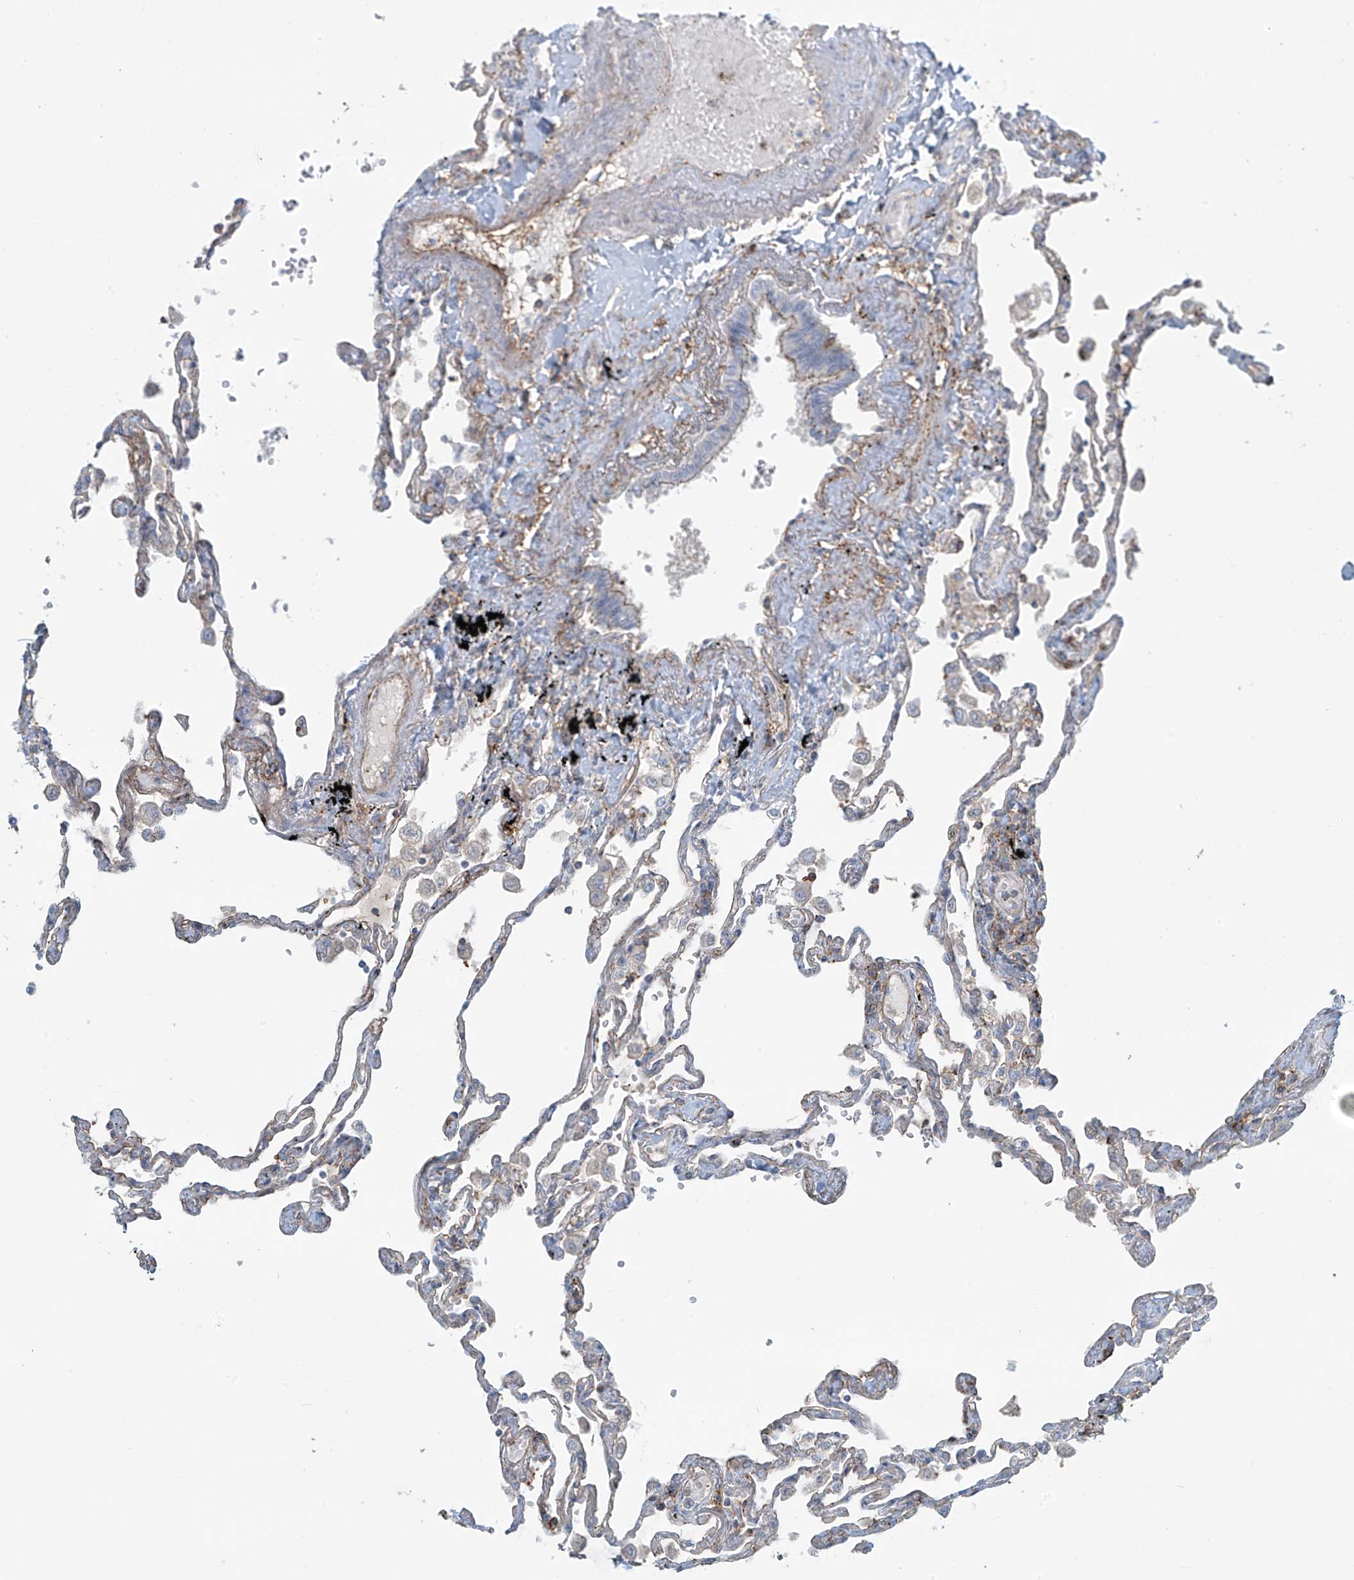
{"staining": {"intensity": "moderate", "quantity": "<25%", "location": "cytoplasmic/membranous"}, "tissue": "lung", "cell_type": "Alveolar cells", "image_type": "normal", "snomed": [{"axis": "morphology", "description": "Normal tissue, NOS"}, {"axis": "topography", "description": "Lung"}], "caption": "Immunohistochemistry (DAB) staining of benign lung shows moderate cytoplasmic/membranous protein staining in approximately <25% of alveolar cells. The staining was performed using DAB, with brown indicating positive protein expression. Nuclei are stained blue with hematoxylin.", "gene": "SLC9A2", "patient": {"sex": "female", "age": 67}}